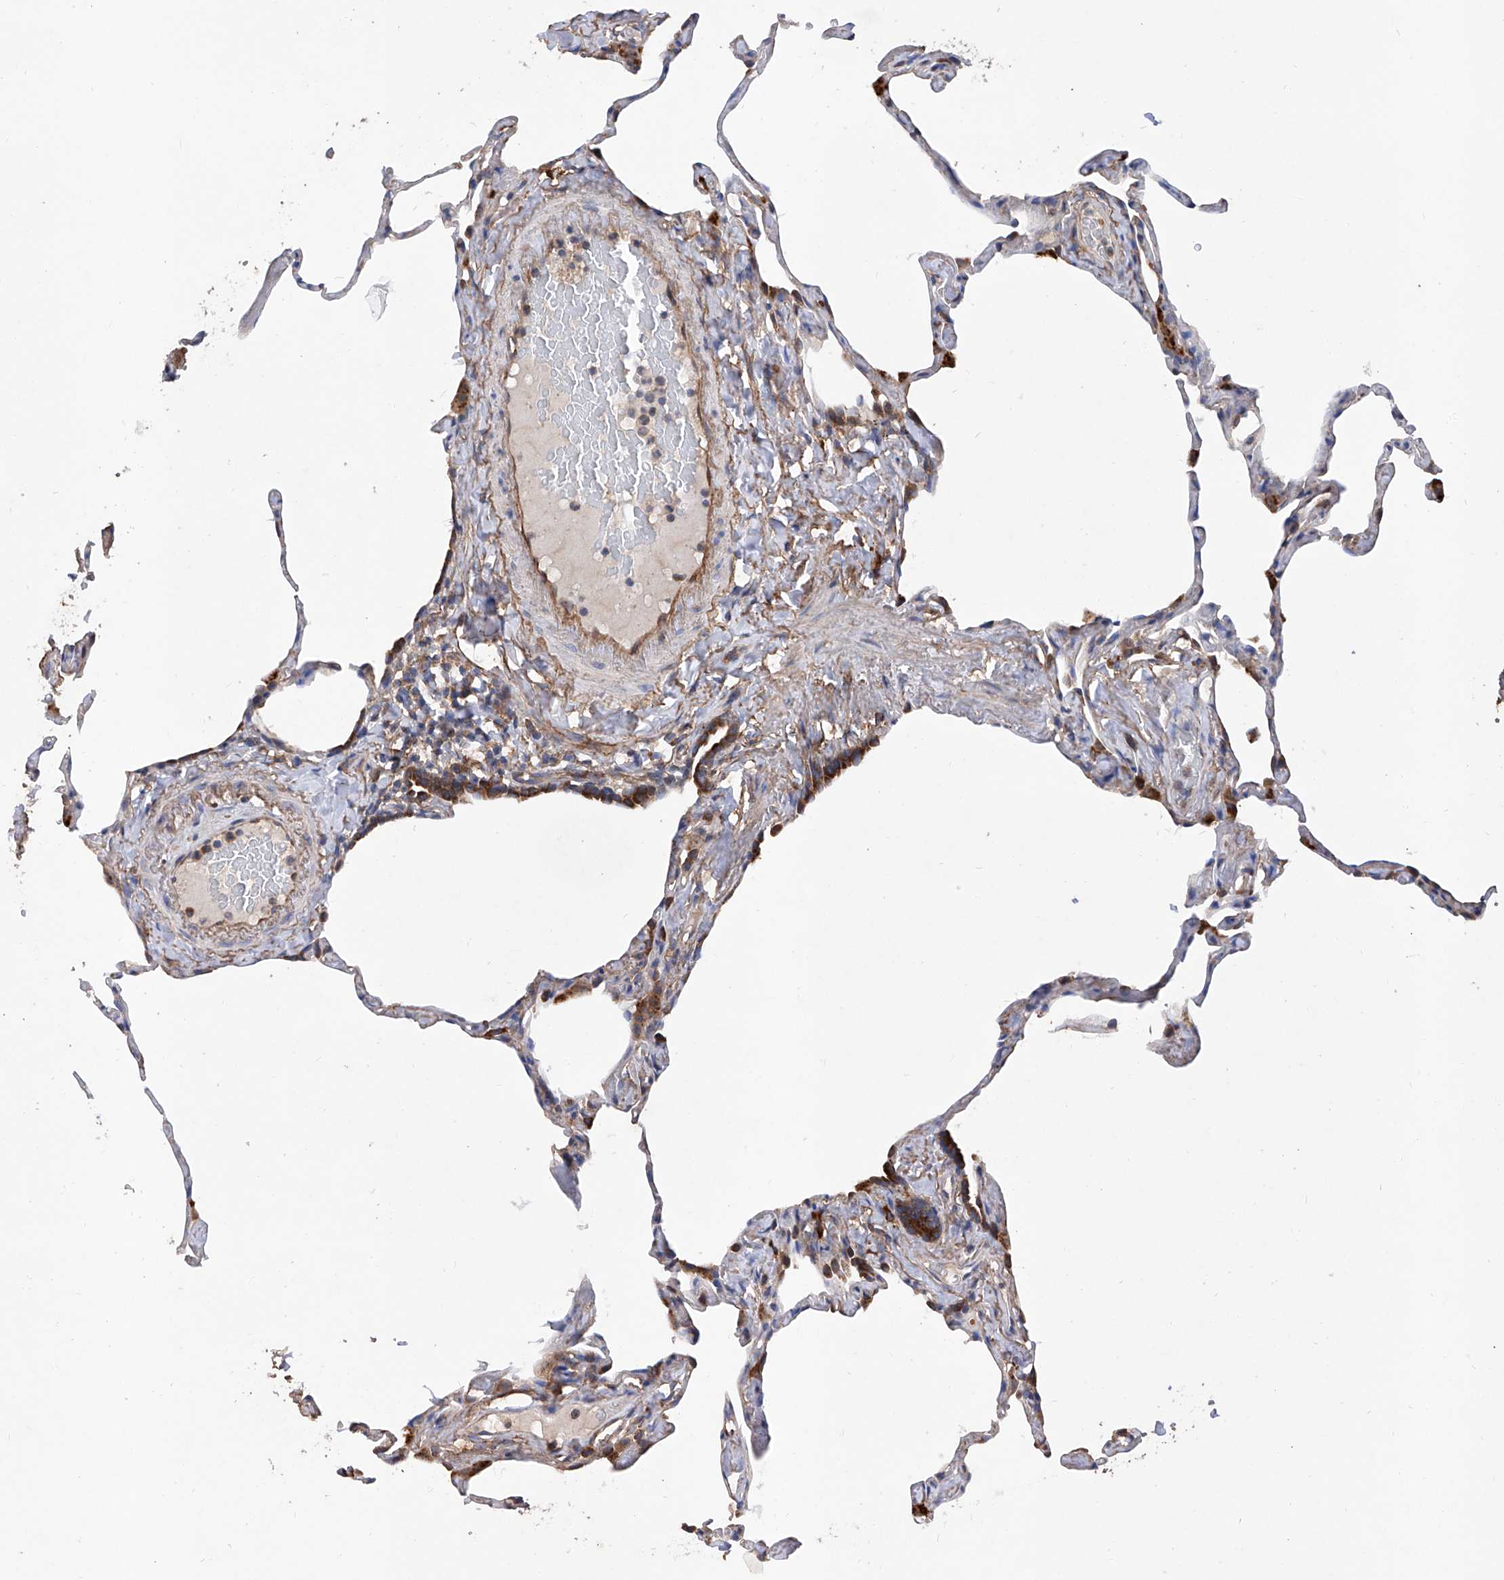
{"staining": {"intensity": "moderate", "quantity": ">75%", "location": "cytoplasmic/membranous"}, "tissue": "lung", "cell_type": "Alveolar cells", "image_type": "normal", "snomed": [{"axis": "morphology", "description": "Normal tissue, NOS"}, {"axis": "topography", "description": "Lung"}], "caption": "Protein staining of normal lung exhibits moderate cytoplasmic/membranous expression in approximately >75% of alveolar cells.", "gene": "INPP5B", "patient": {"sex": "male", "age": 65}}